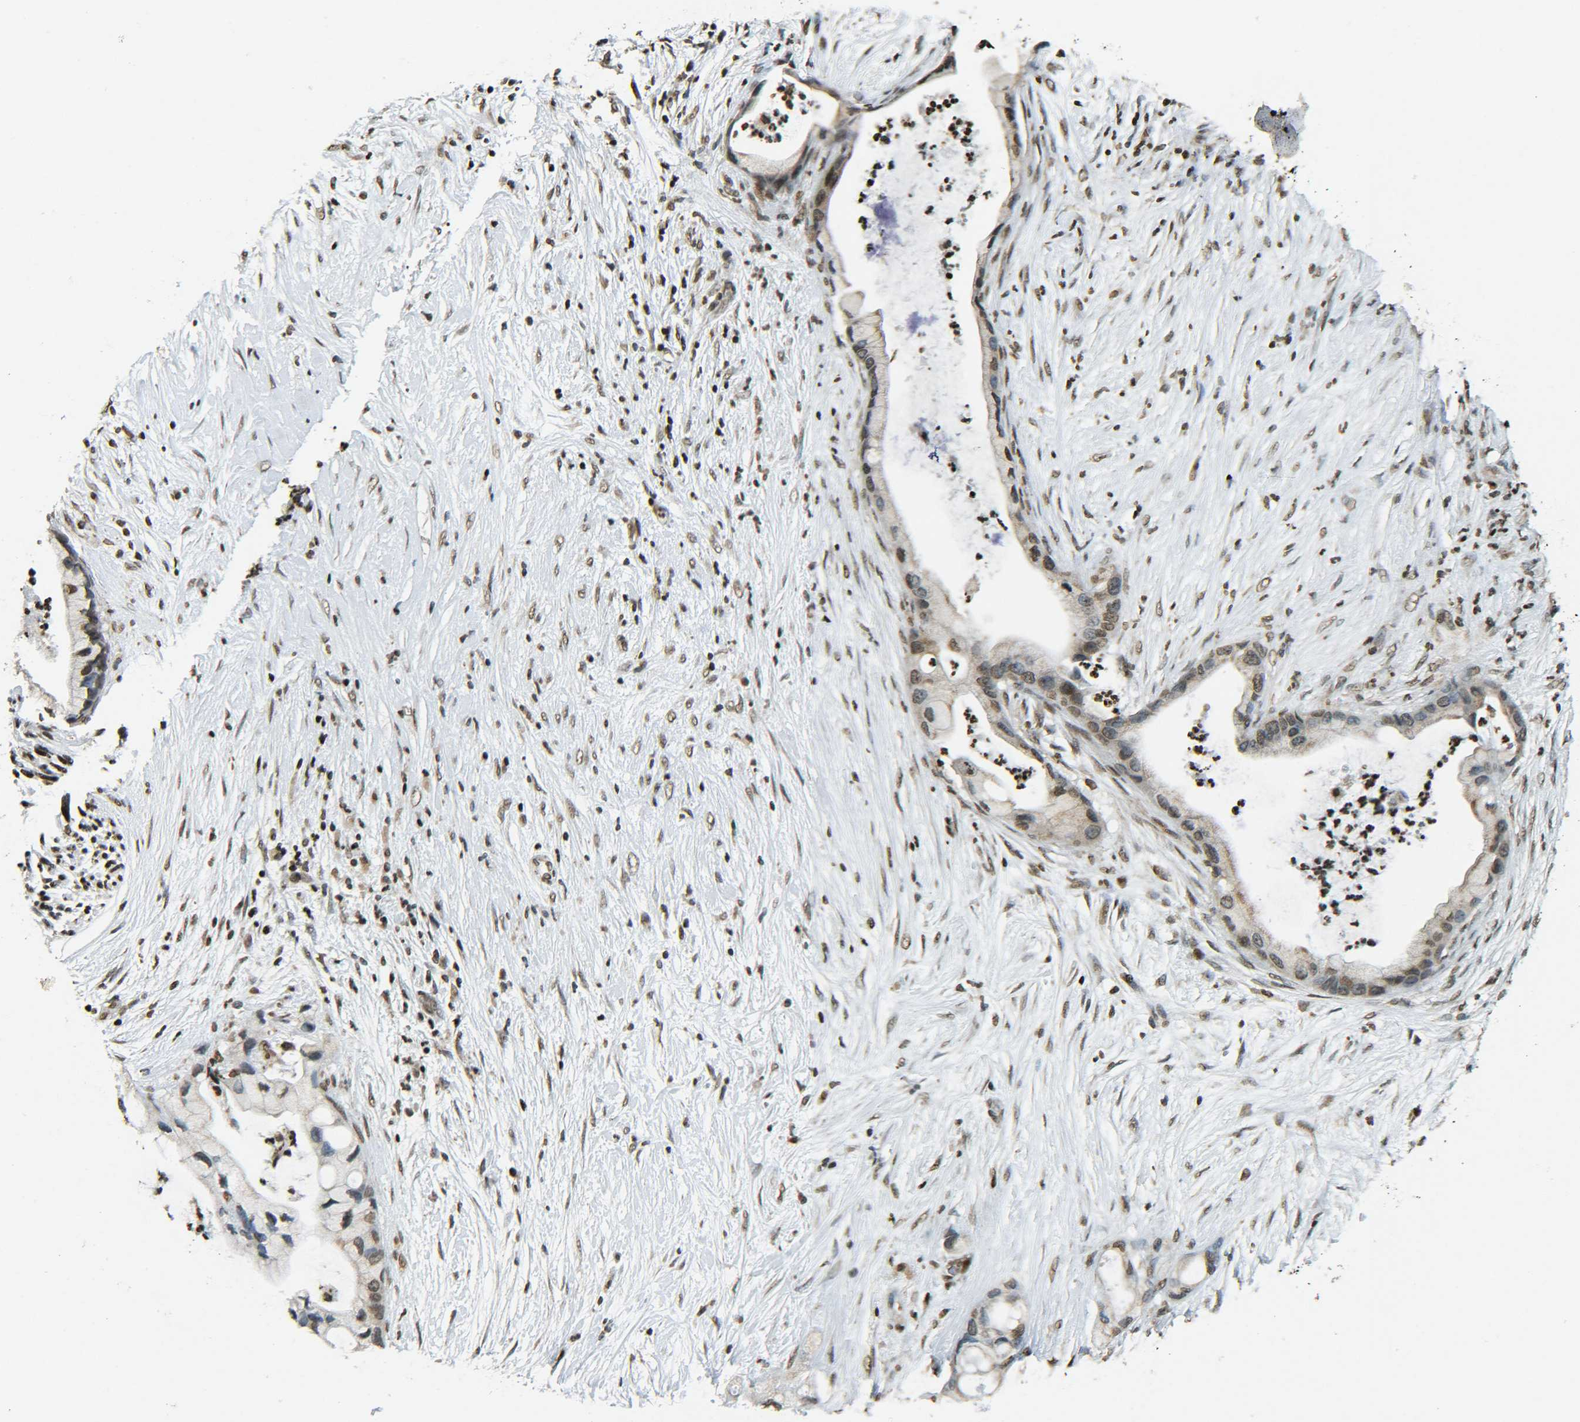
{"staining": {"intensity": "moderate", "quantity": "25%-75%", "location": "nuclear"}, "tissue": "pancreatic cancer", "cell_type": "Tumor cells", "image_type": "cancer", "snomed": [{"axis": "morphology", "description": "Adenocarcinoma, NOS"}, {"axis": "topography", "description": "Pancreas"}], "caption": "Immunohistochemistry photomicrograph of neoplastic tissue: human pancreatic cancer (adenocarcinoma) stained using immunohistochemistry demonstrates medium levels of moderate protein expression localized specifically in the nuclear of tumor cells, appearing as a nuclear brown color.", "gene": "NEUROG2", "patient": {"sex": "female", "age": 59}}